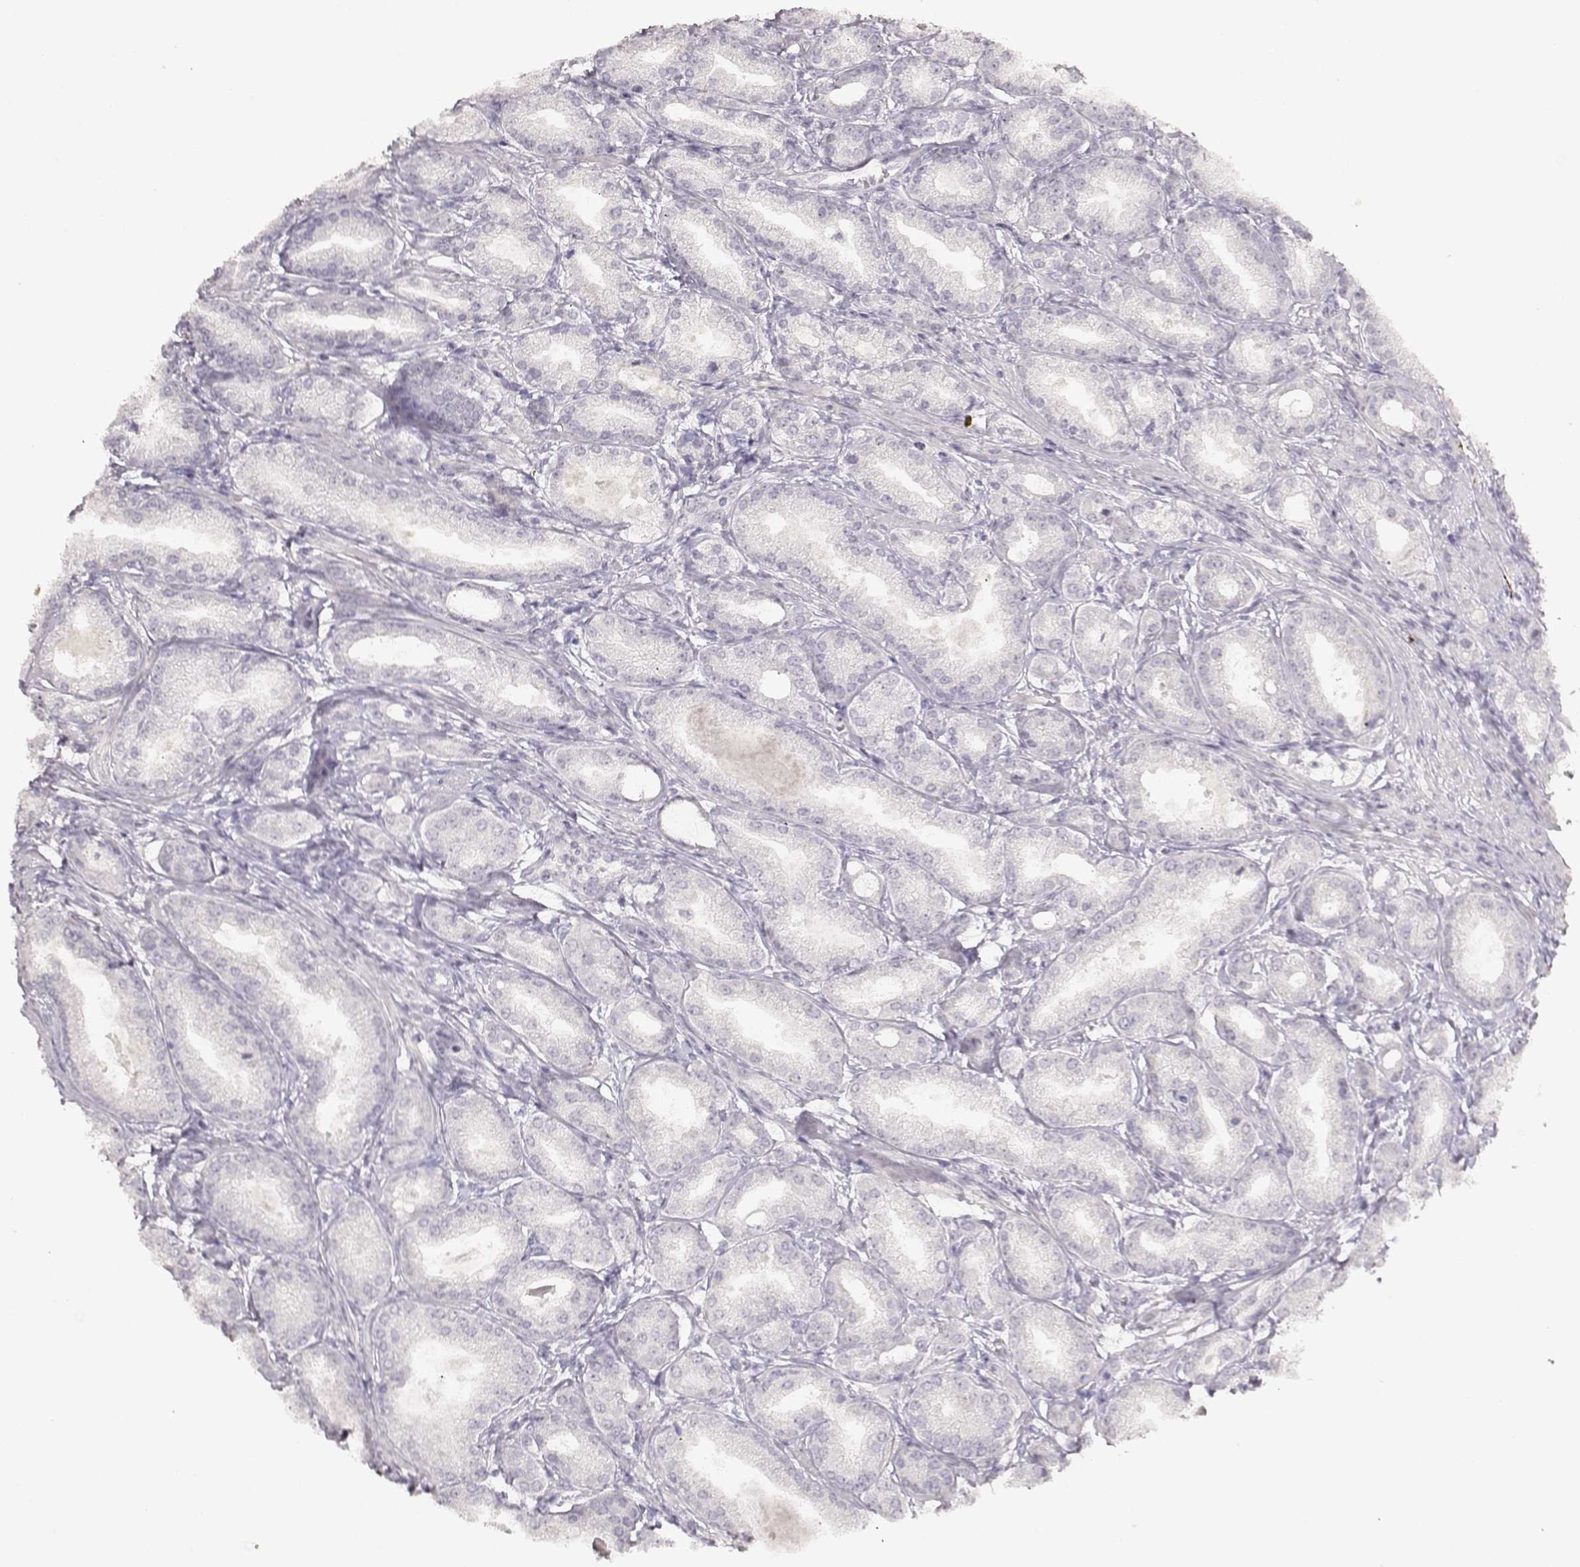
{"staining": {"intensity": "negative", "quantity": "none", "location": "none"}, "tissue": "prostate cancer", "cell_type": "Tumor cells", "image_type": "cancer", "snomed": [{"axis": "morphology", "description": "Adenocarcinoma, NOS"}, {"axis": "topography", "description": "Prostate and seminal vesicle, NOS"}, {"axis": "topography", "description": "Prostate"}], "caption": "Immunohistochemistry (IHC) photomicrograph of human adenocarcinoma (prostate) stained for a protein (brown), which demonstrates no expression in tumor cells.", "gene": "S100B", "patient": {"sex": "male", "age": 77}}